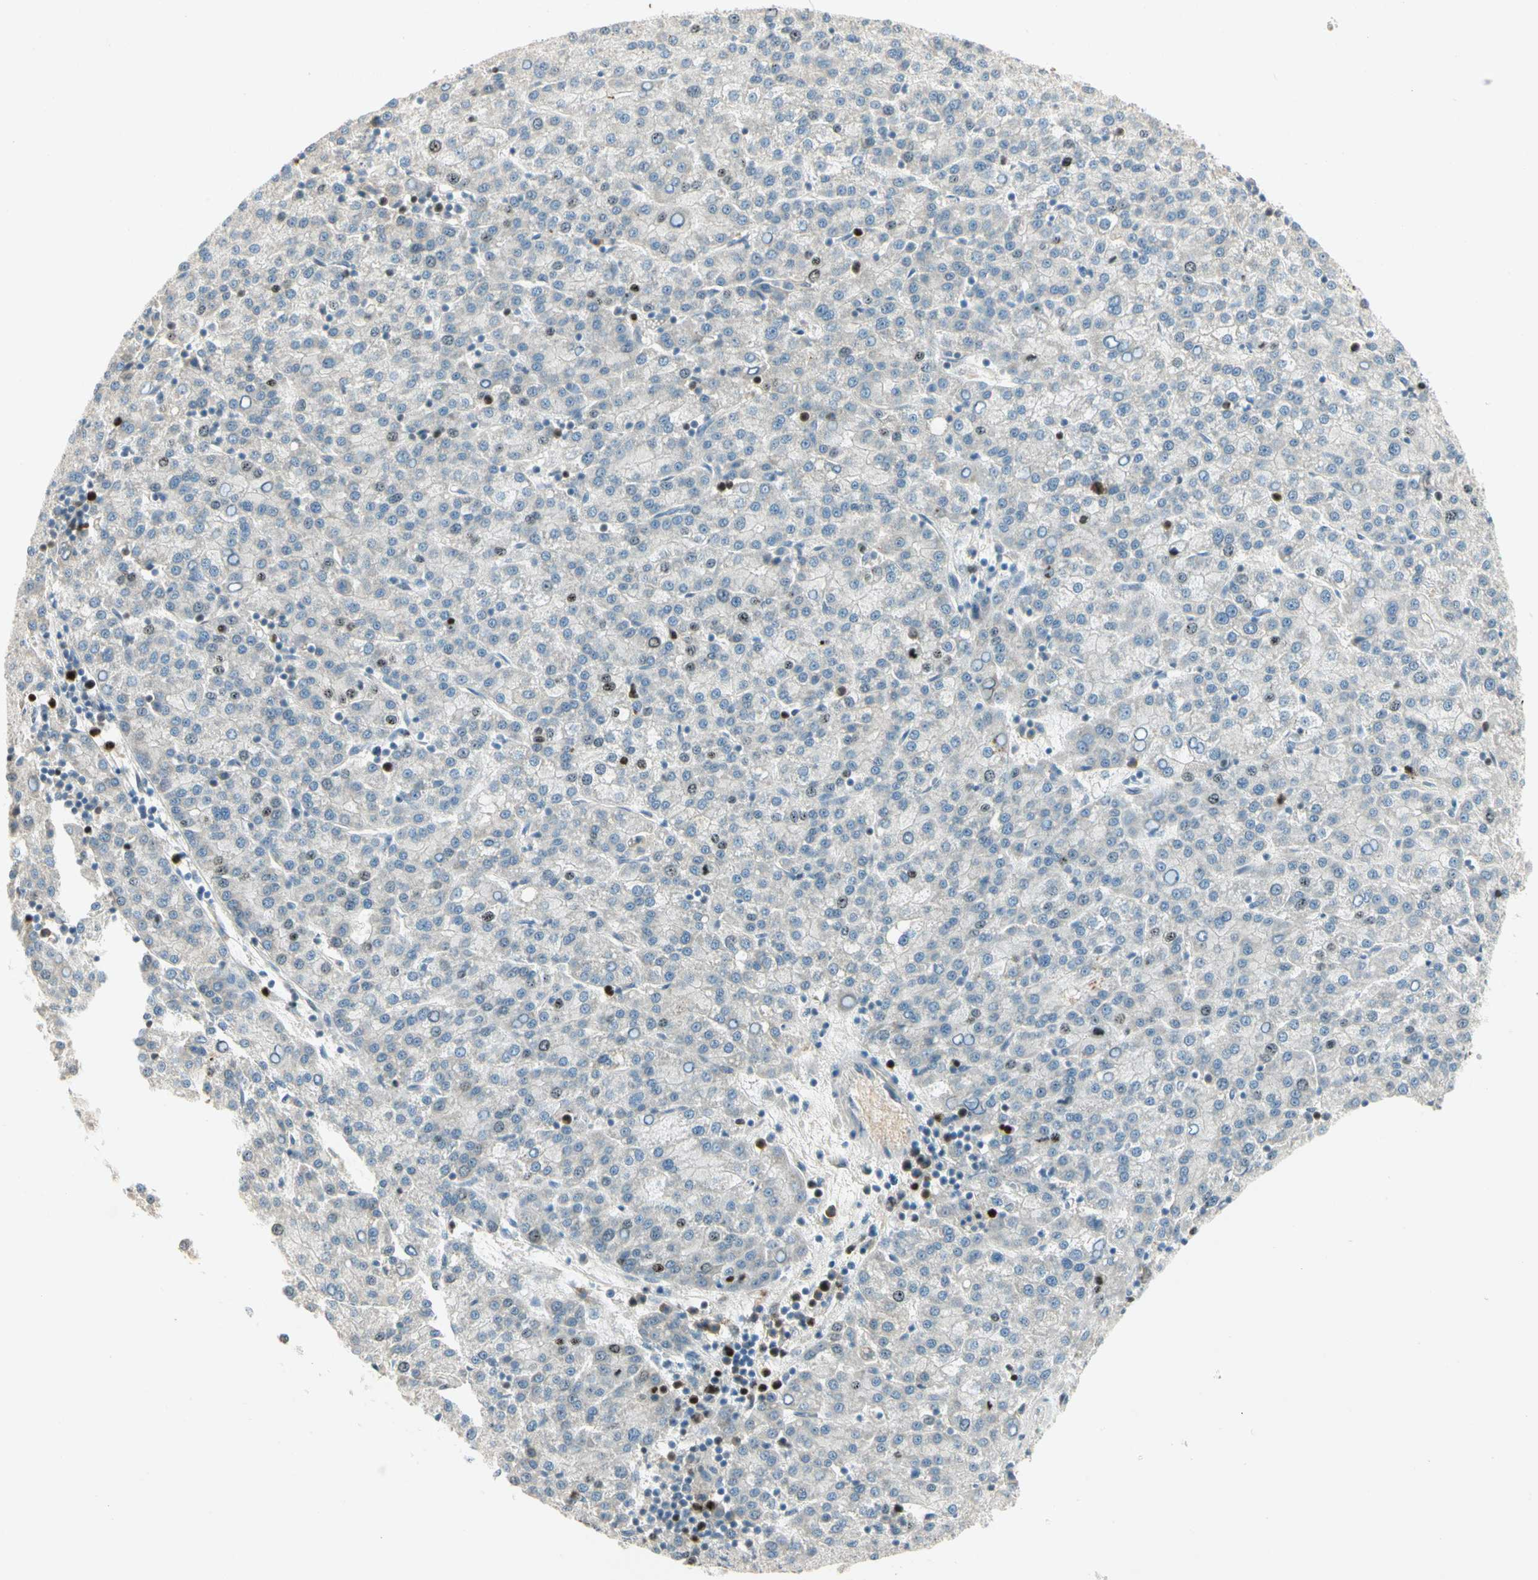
{"staining": {"intensity": "negative", "quantity": "none", "location": "none"}, "tissue": "liver cancer", "cell_type": "Tumor cells", "image_type": "cancer", "snomed": [{"axis": "morphology", "description": "Carcinoma, Hepatocellular, NOS"}, {"axis": "topography", "description": "Liver"}], "caption": "Immunohistochemistry (IHC) of liver cancer exhibits no staining in tumor cells.", "gene": "PITX1", "patient": {"sex": "female", "age": 58}}